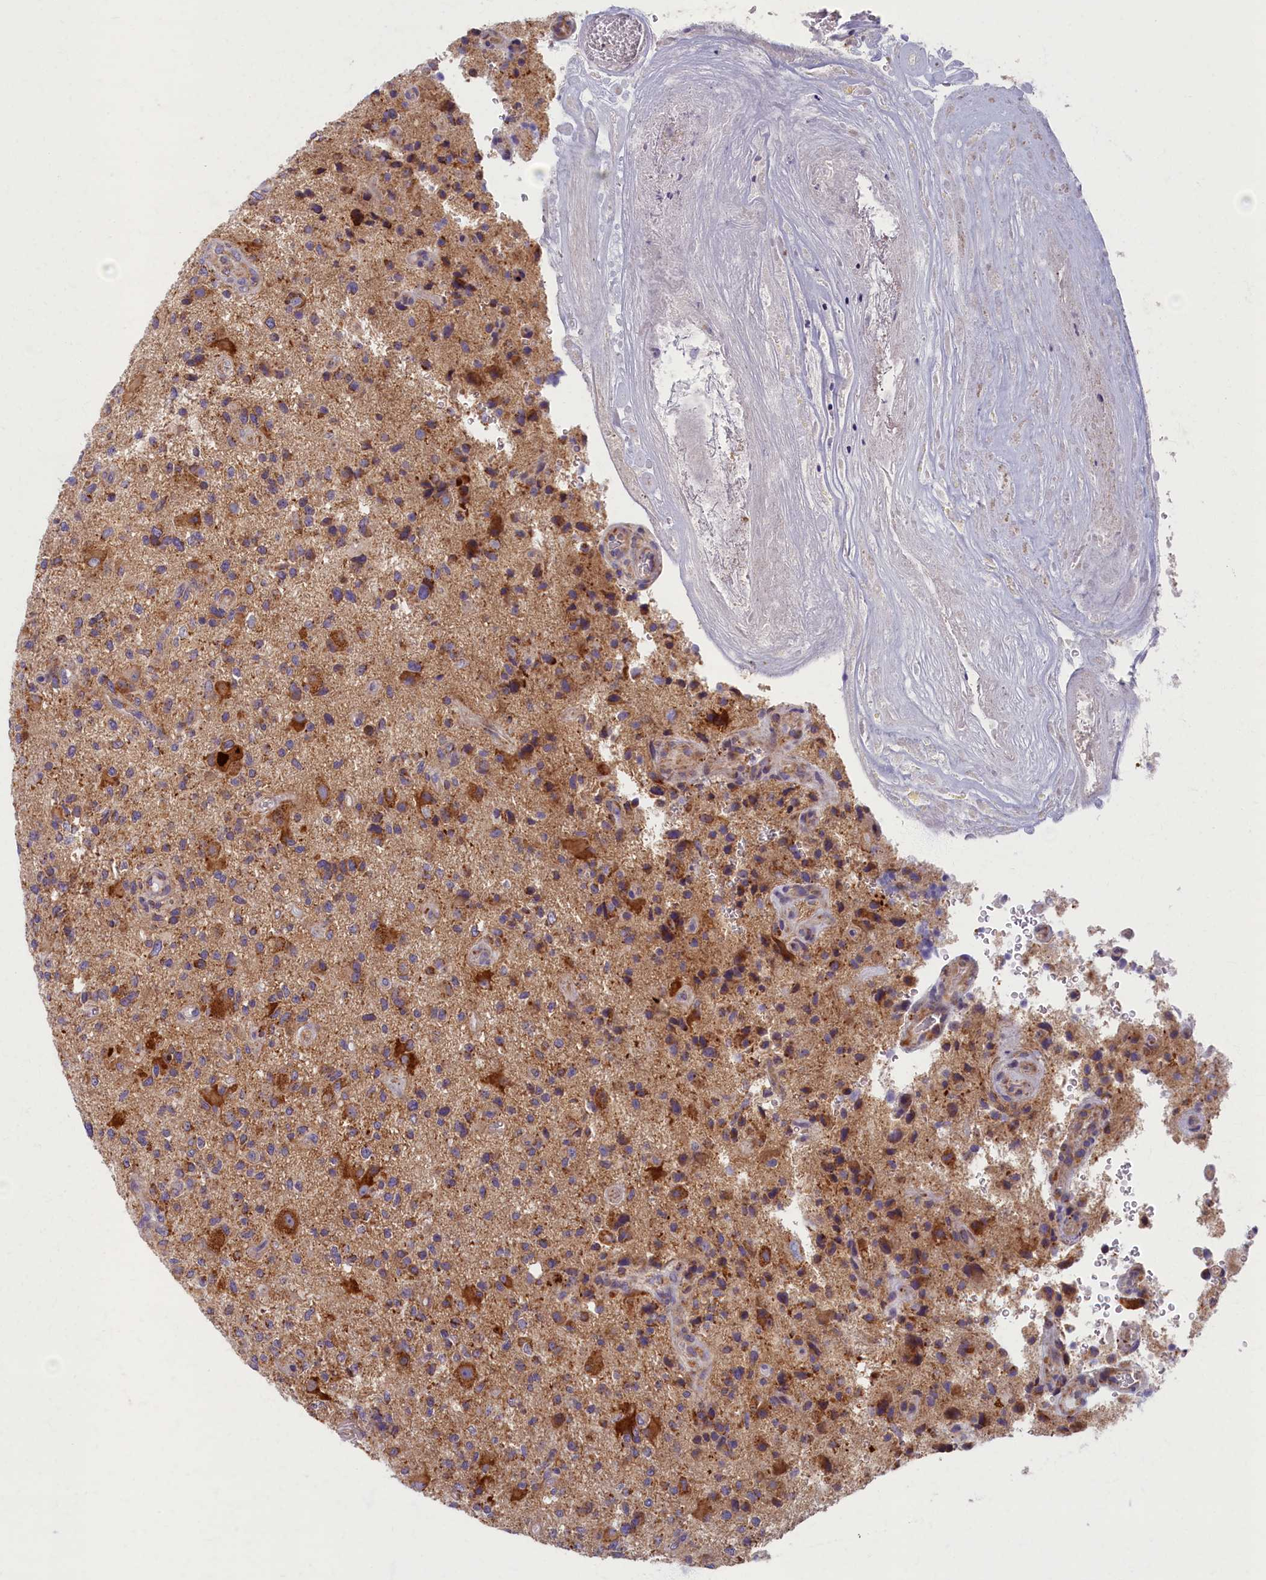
{"staining": {"intensity": "moderate", "quantity": "<25%", "location": "cytoplasmic/membranous"}, "tissue": "glioma", "cell_type": "Tumor cells", "image_type": "cancer", "snomed": [{"axis": "morphology", "description": "Glioma, malignant, High grade"}, {"axis": "topography", "description": "Brain"}], "caption": "This image displays immunohistochemistry (IHC) staining of glioma, with low moderate cytoplasmic/membranous staining in approximately <25% of tumor cells.", "gene": "MRPS25", "patient": {"sex": "male", "age": 47}}